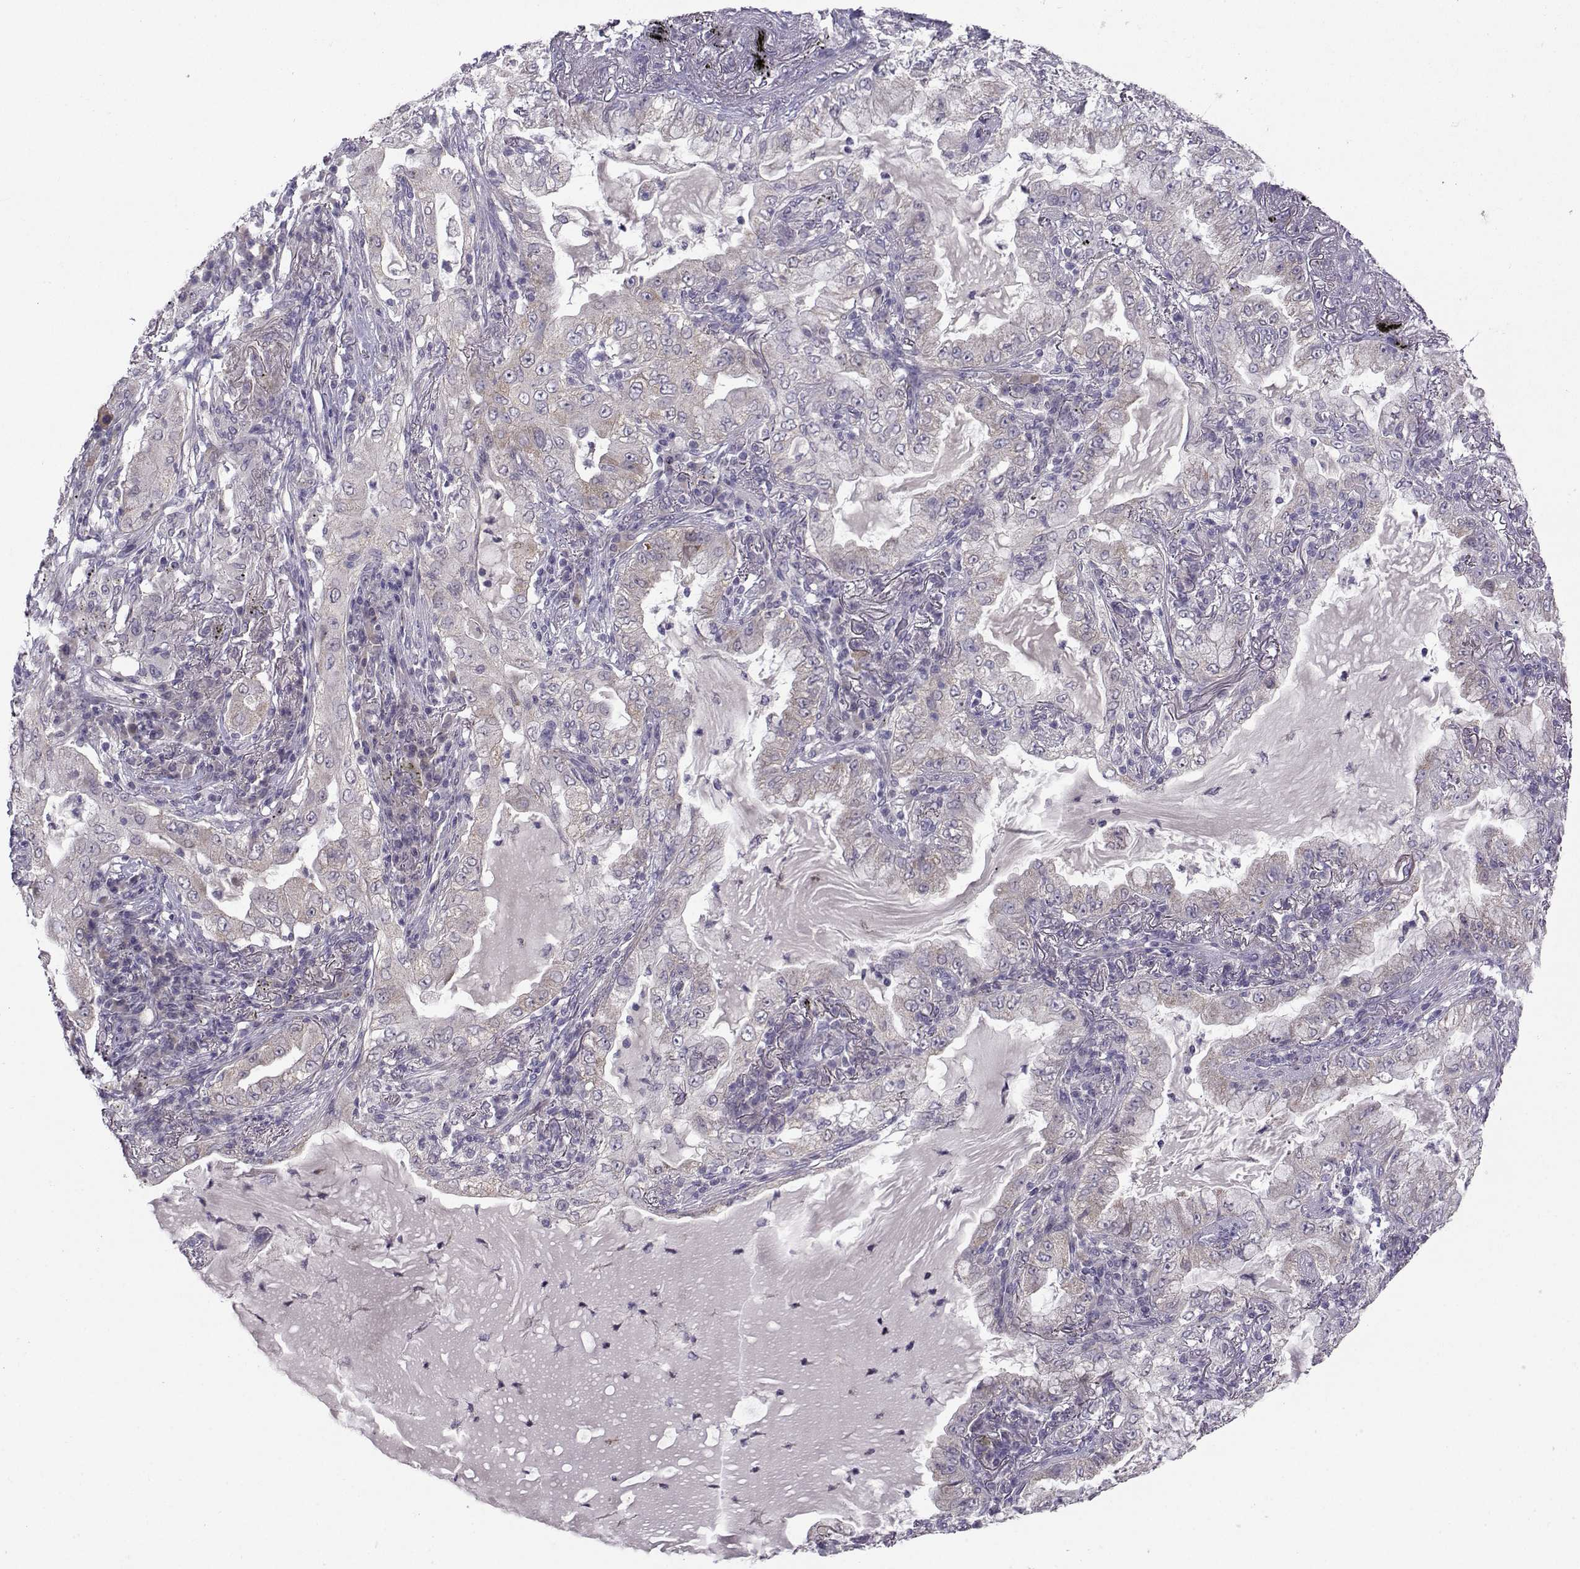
{"staining": {"intensity": "weak", "quantity": "<25%", "location": "cytoplasmic/membranous"}, "tissue": "lung cancer", "cell_type": "Tumor cells", "image_type": "cancer", "snomed": [{"axis": "morphology", "description": "Adenocarcinoma, NOS"}, {"axis": "topography", "description": "Lung"}], "caption": "DAB (3,3'-diaminobenzidine) immunohistochemical staining of adenocarcinoma (lung) shows no significant positivity in tumor cells.", "gene": "DDX20", "patient": {"sex": "female", "age": 73}}